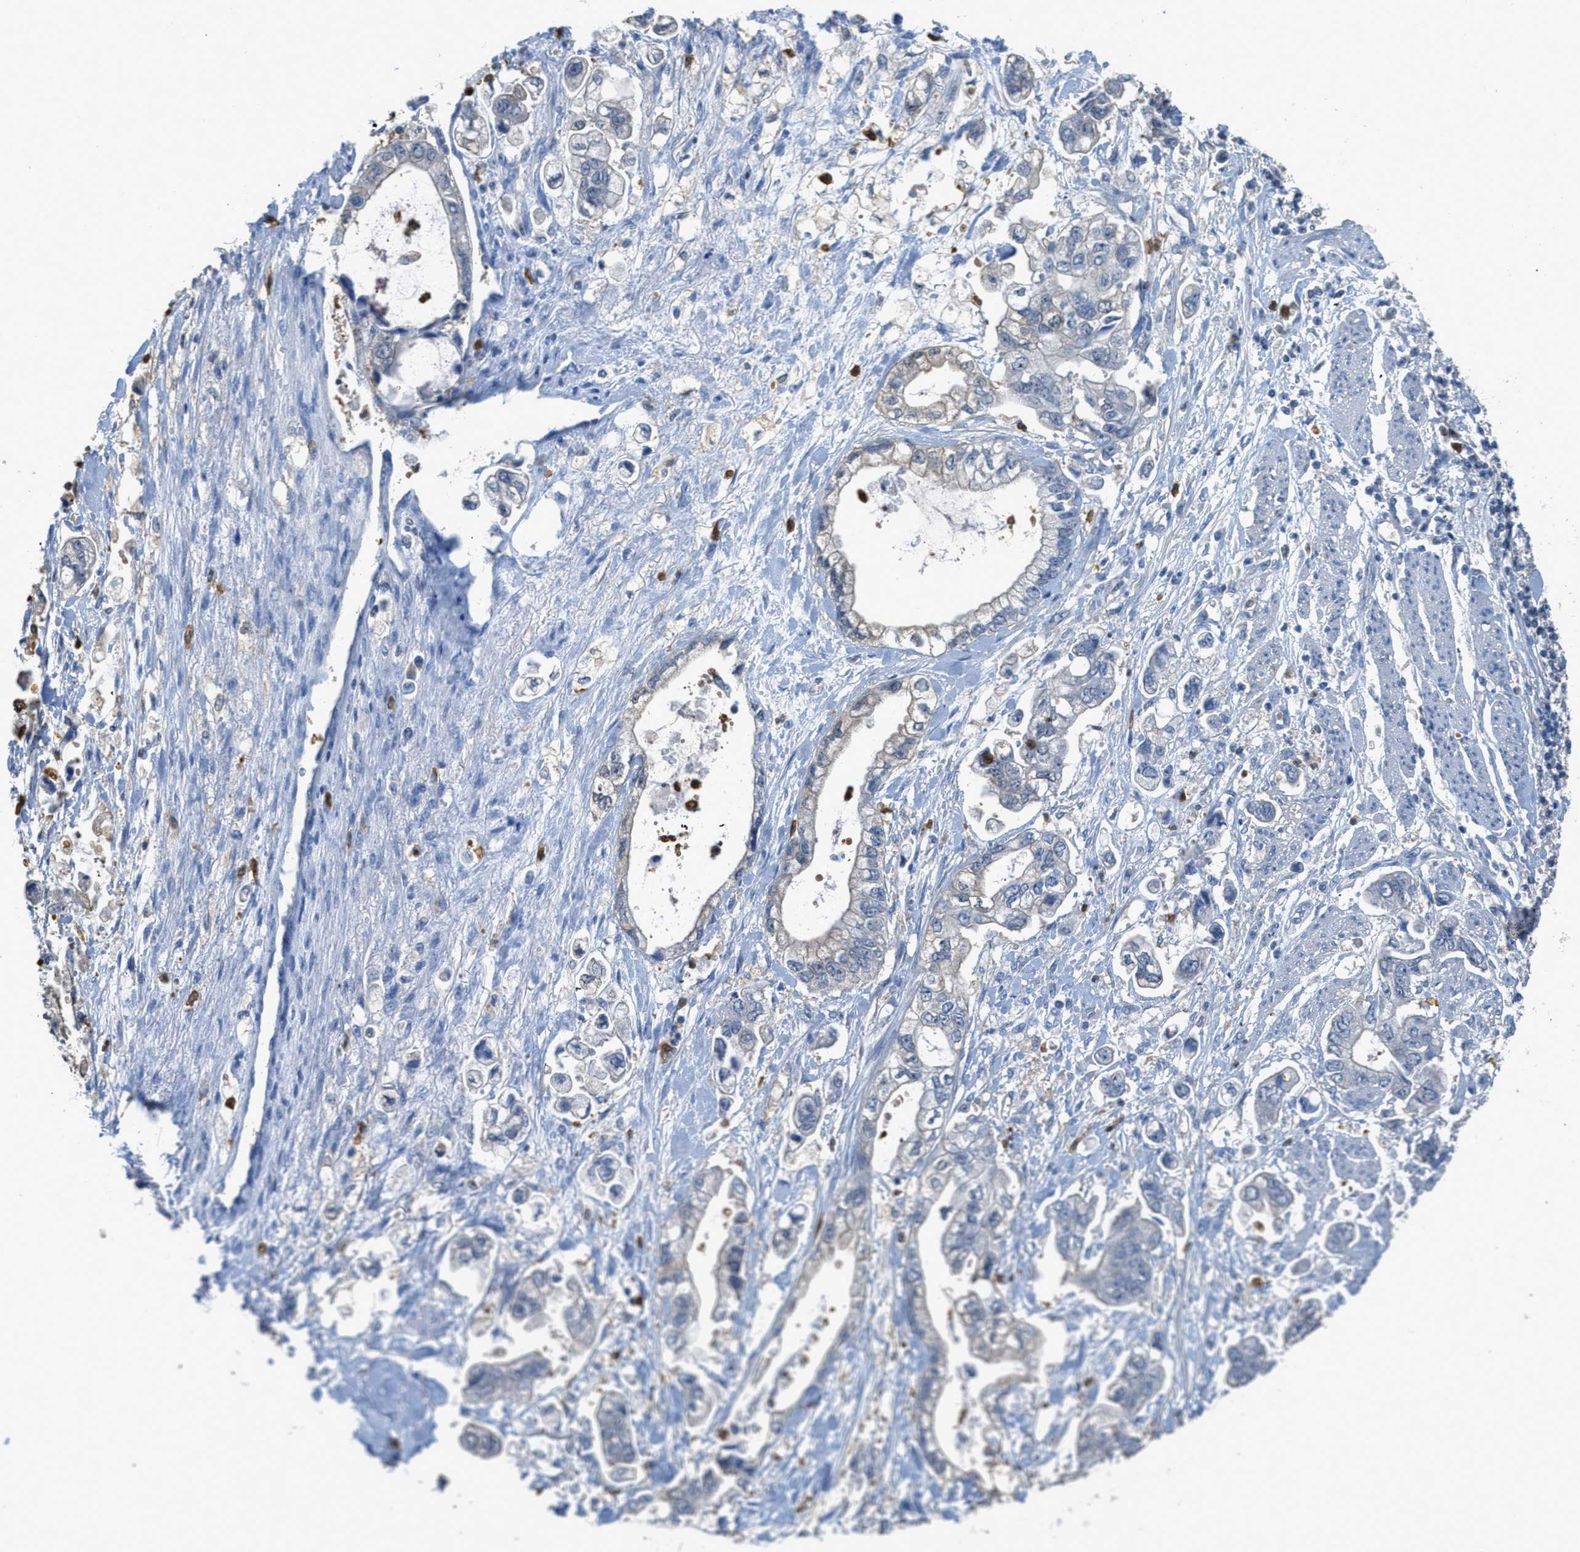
{"staining": {"intensity": "negative", "quantity": "none", "location": "none"}, "tissue": "stomach cancer", "cell_type": "Tumor cells", "image_type": "cancer", "snomed": [{"axis": "morphology", "description": "Normal tissue, NOS"}, {"axis": "morphology", "description": "Adenocarcinoma, NOS"}, {"axis": "topography", "description": "Stomach"}], "caption": "There is no significant expression in tumor cells of stomach cancer (adenocarcinoma).", "gene": "SERPINB1", "patient": {"sex": "male", "age": 62}}